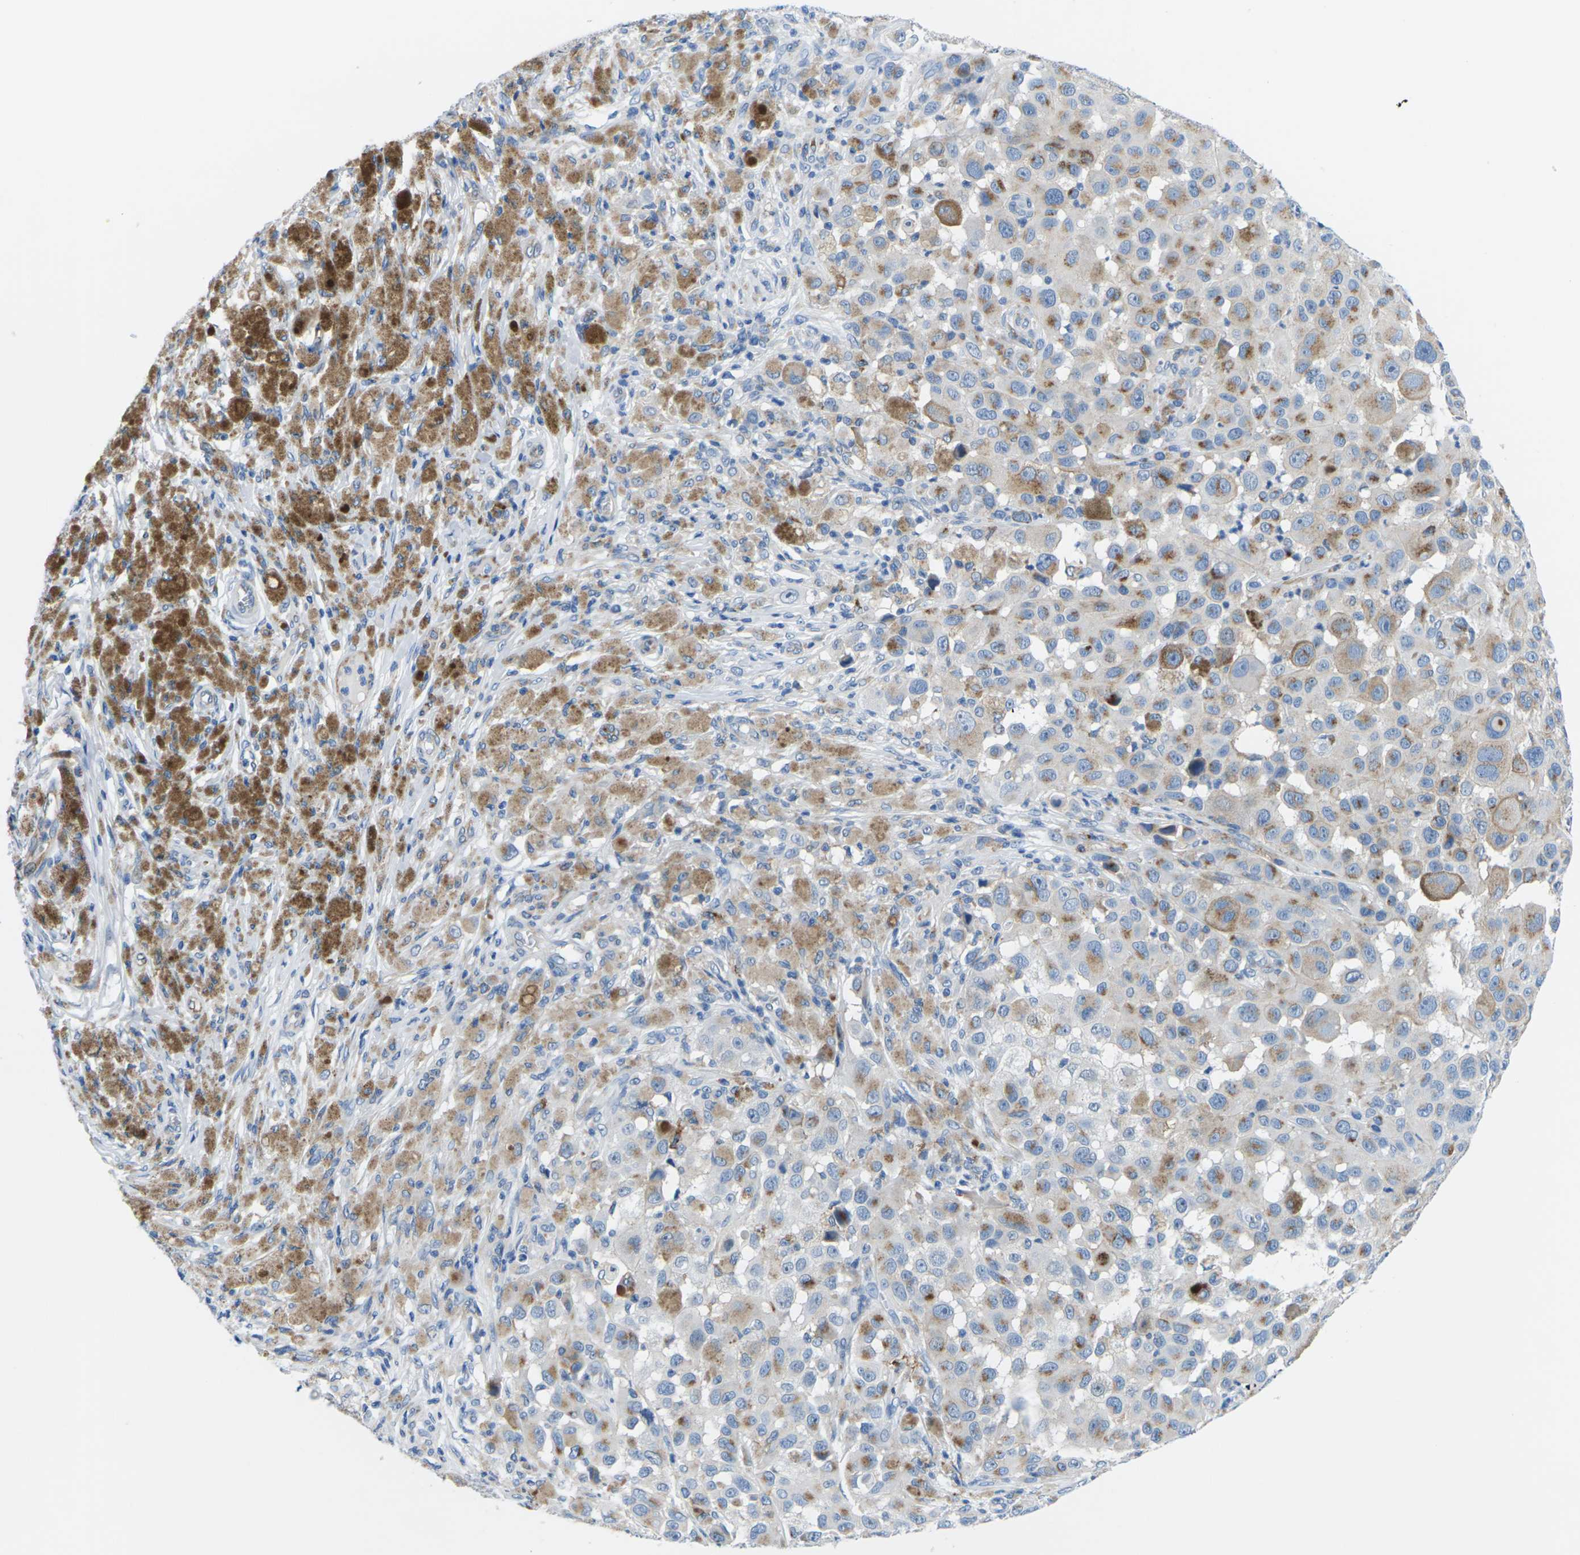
{"staining": {"intensity": "weak", "quantity": "25%-75%", "location": "cytoplasmic/membranous"}, "tissue": "melanoma", "cell_type": "Tumor cells", "image_type": "cancer", "snomed": [{"axis": "morphology", "description": "Malignant melanoma, NOS"}, {"axis": "topography", "description": "Skin"}], "caption": "Weak cytoplasmic/membranous expression is appreciated in about 25%-75% of tumor cells in melanoma. The staining is performed using DAB brown chromogen to label protein expression. The nuclei are counter-stained blue using hematoxylin.", "gene": "SYNGR2", "patient": {"sex": "male", "age": 96}}